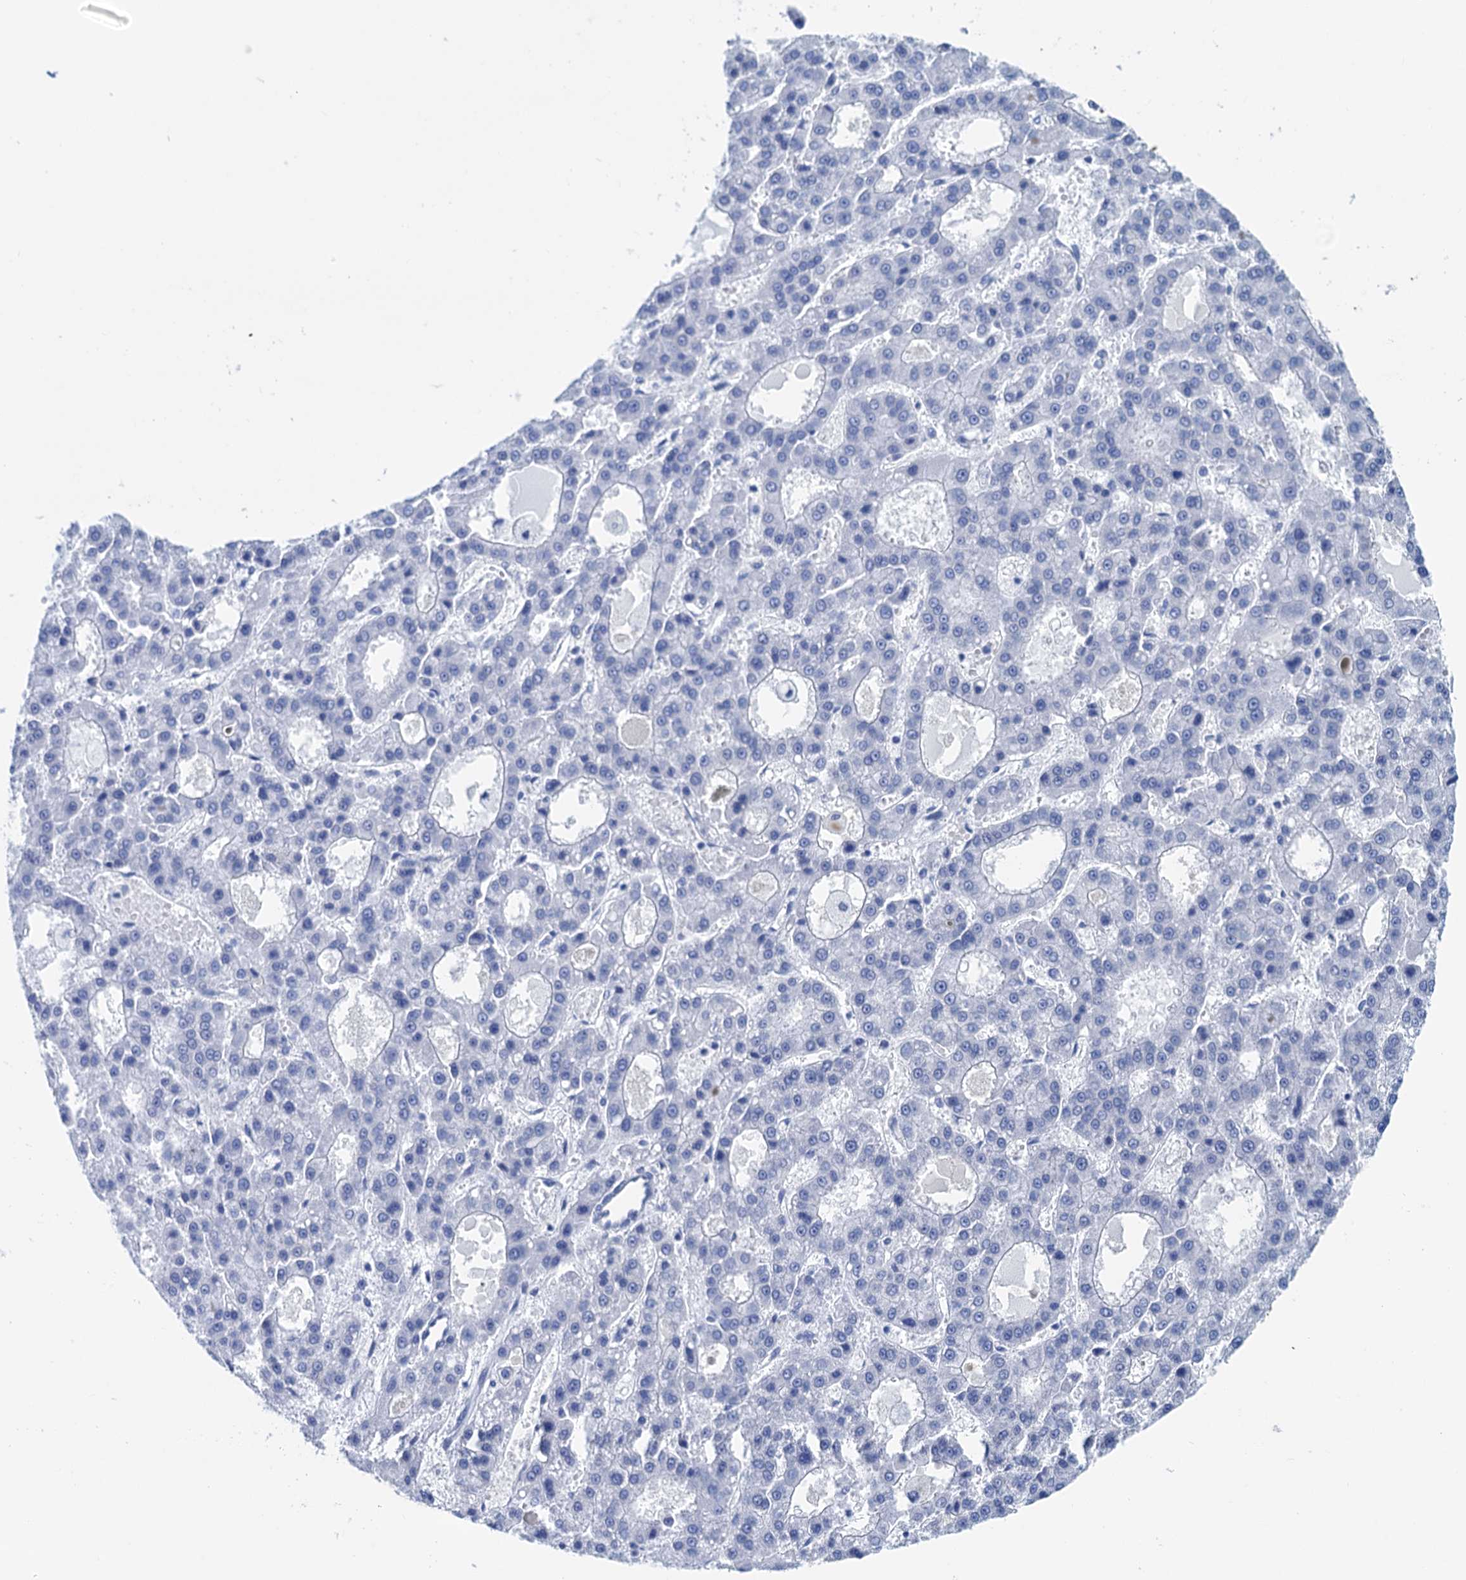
{"staining": {"intensity": "negative", "quantity": "none", "location": "none"}, "tissue": "liver cancer", "cell_type": "Tumor cells", "image_type": "cancer", "snomed": [{"axis": "morphology", "description": "Carcinoma, Hepatocellular, NOS"}, {"axis": "topography", "description": "Liver"}], "caption": "The image shows no significant expression in tumor cells of liver cancer (hepatocellular carcinoma). The staining was performed using DAB to visualize the protein expression in brown, while the nuclei were stained in blue with hematoxylin (Magnification: 20x).", "gene": "RASSF4", "patient": {"sex": "male", "age": 70}}